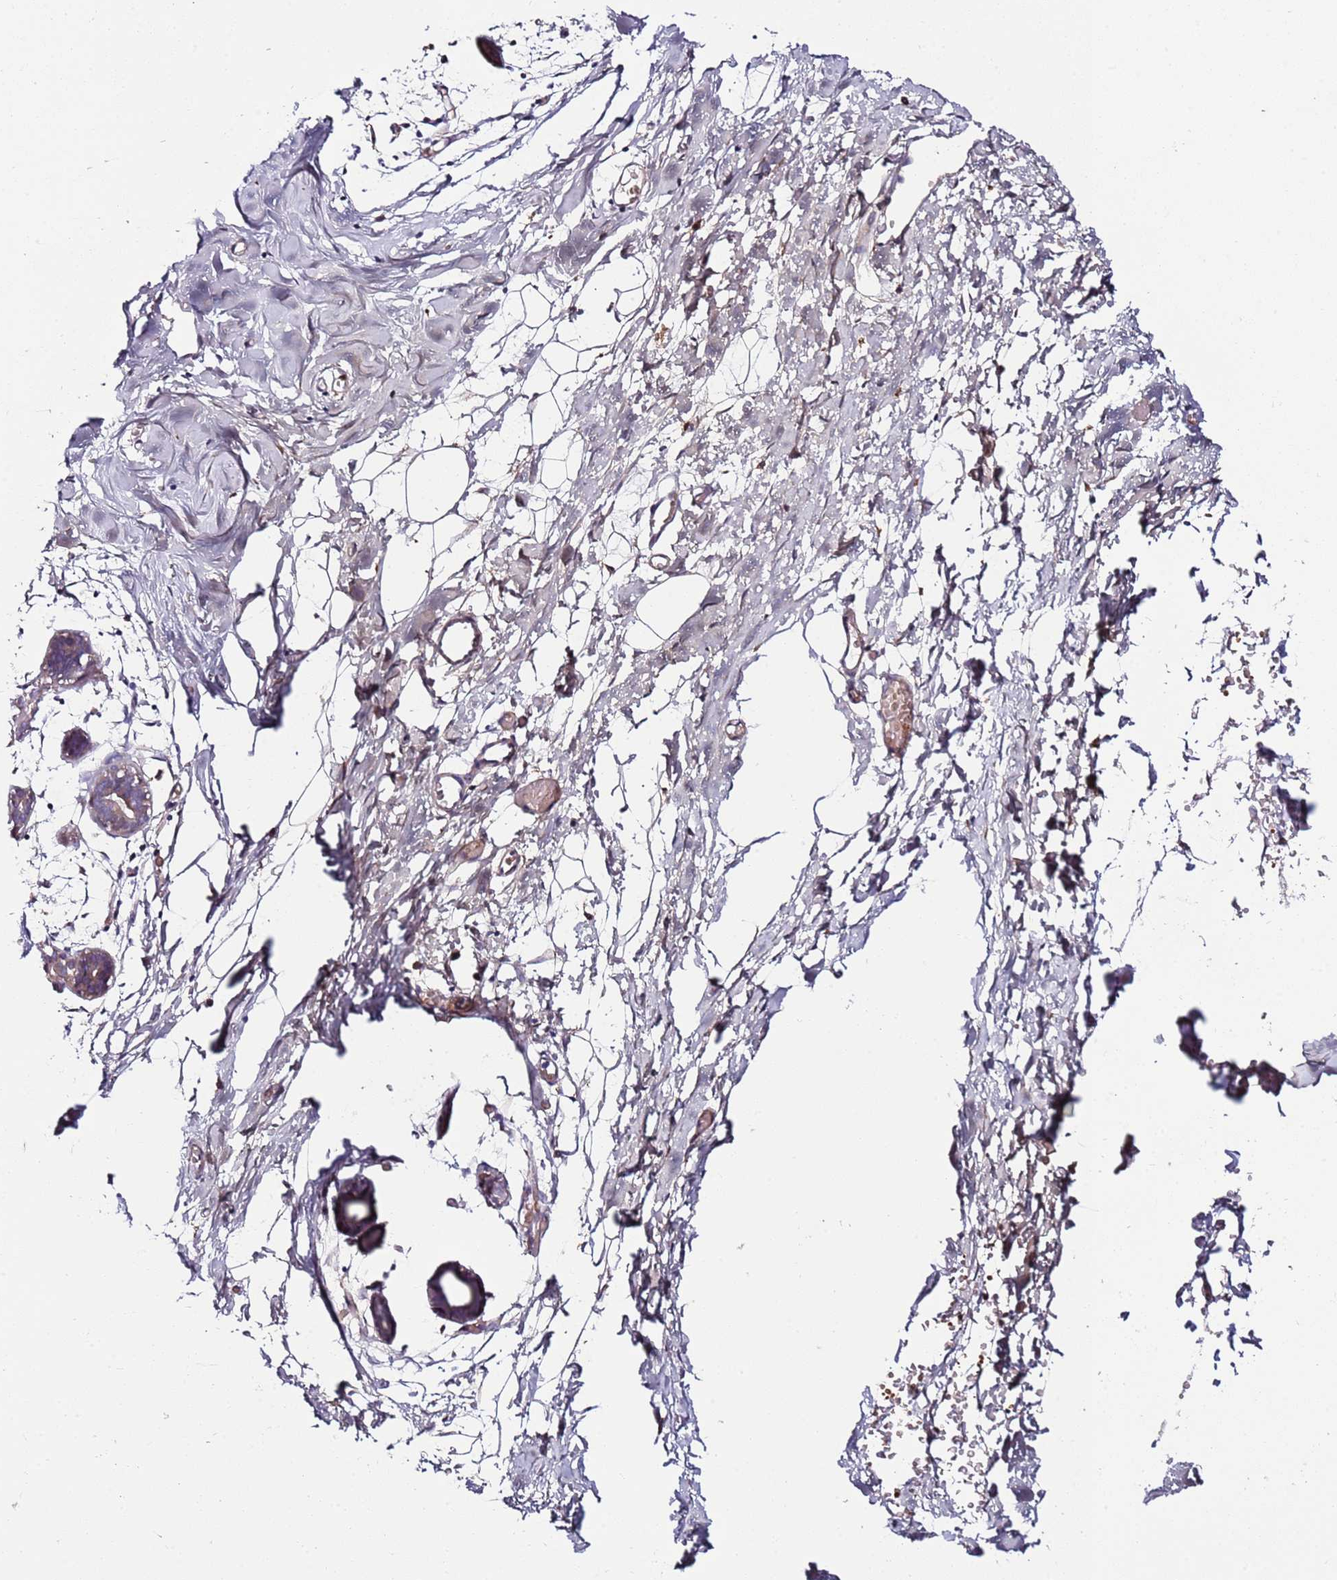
{"staining": {"intensity": "negative", "quantity": "none", "location": "none"}, "tissue": "breast", "cell_type": "Adipocytes", "image_type": "normal", "snomed": [{"axis": "morphology", "description": "Normal tissue, NOS"}, {"axis": "topography", "description": "Breast"}], "caption": "A high-resolution micrograph shows immunohistochemistry staining of benign breast, which demonstrates no significant staining in adipocytes.", "gene": "C3orf80", "patient": {"sex": "female", "age": 27}}